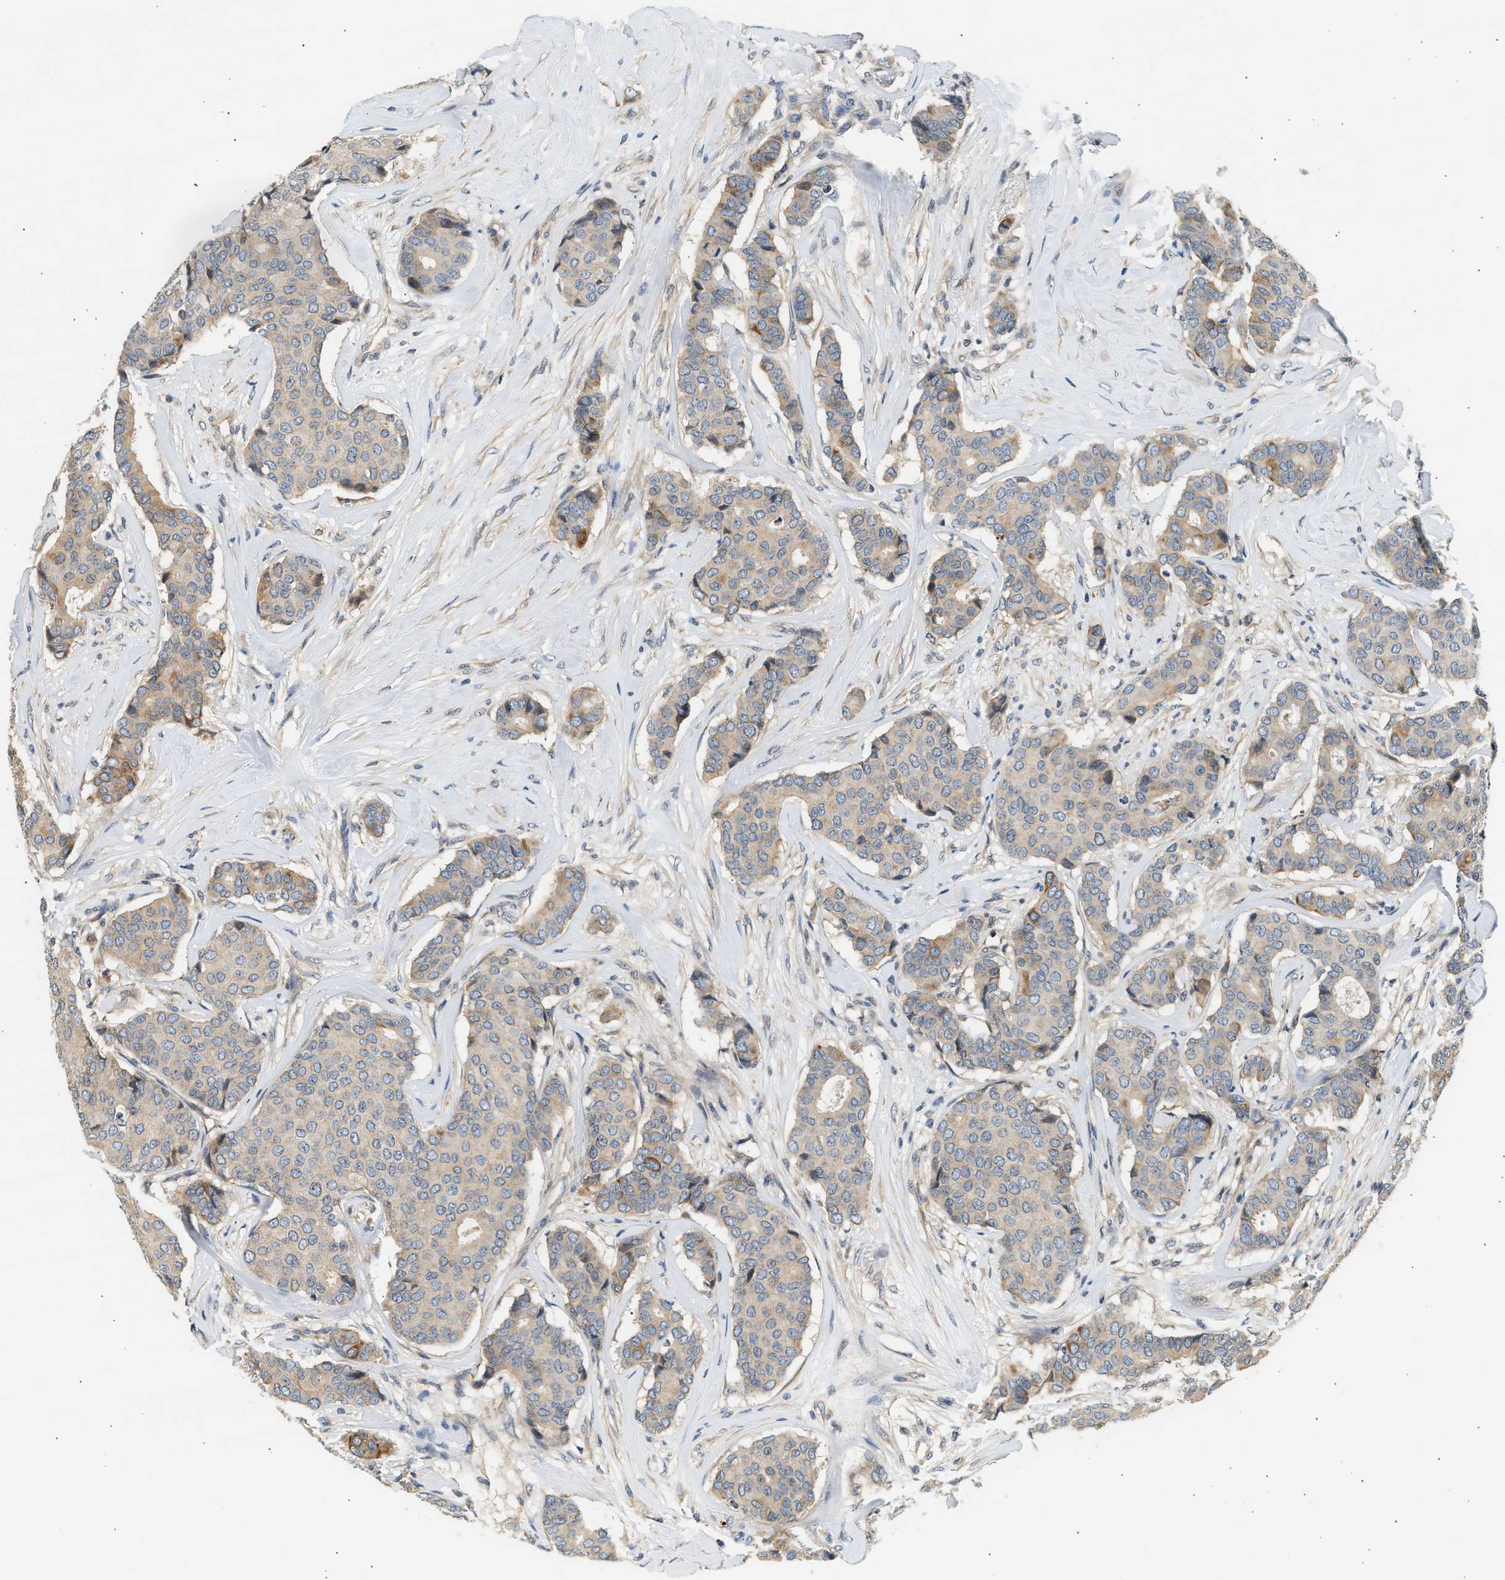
{"staining": {"intensity": "weak", "quantity": "<25%", "location": "cytoplasmic/membranous"}, "tissue": "breast cancer", "cell_type": "Tumor cells", "image_type": "cancer", "snomed": [{"axis": "morphology", "description": "Duct carcinoma"}, {"axis": "topography", "description": "Breast"}], "caption": "IHC of breast cancer shows no expression in tumor cells. (Stains: DAB (3,3'-diaminobenzidine) immunohistochemistry with hematoxylin counter stain, Microscopy: brightfield microscopy at high magnification).", "gene": "WDR31", "patient": {"sex": "female", "age": 75}}